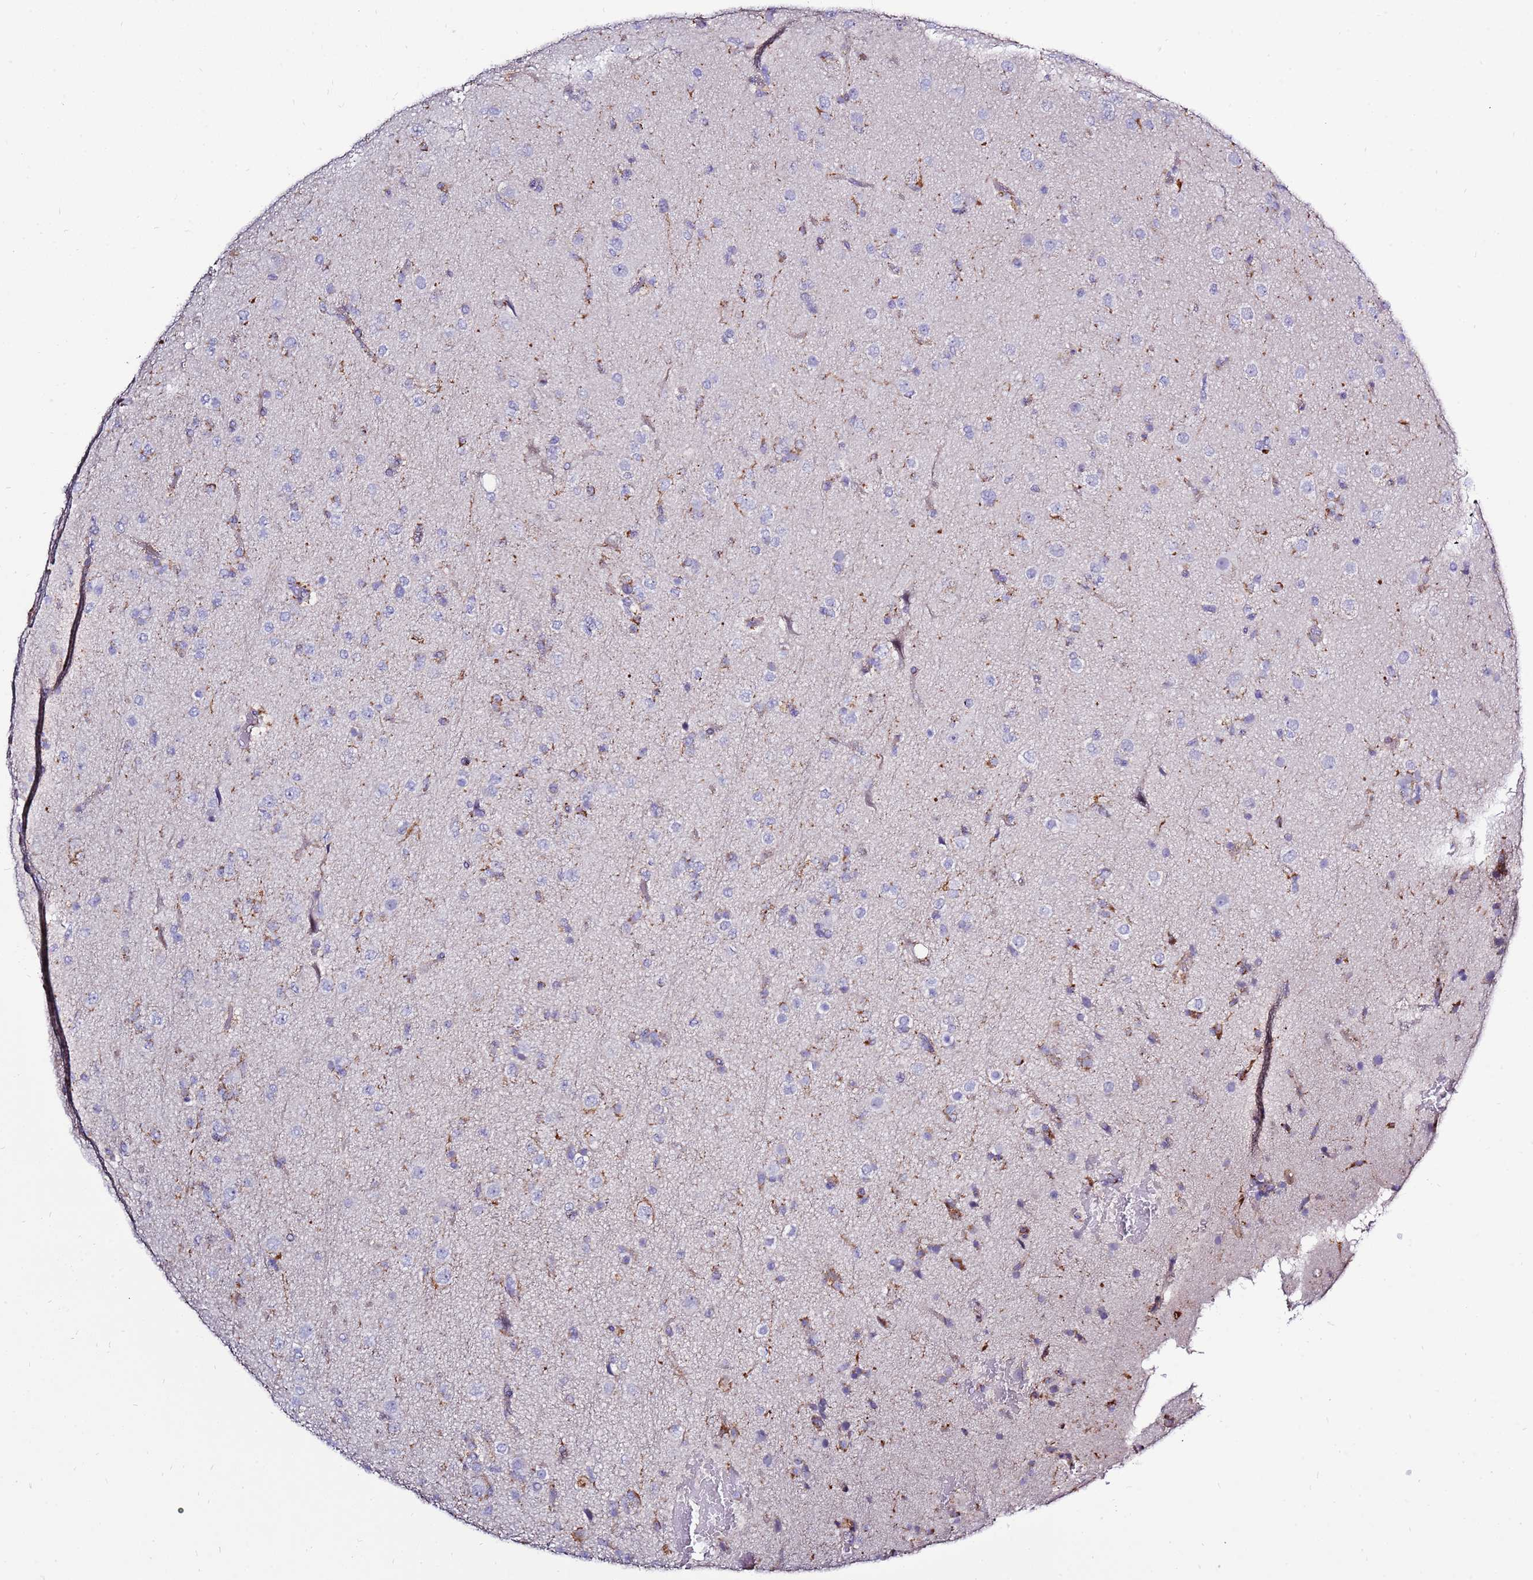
{"staining": {"intensity": "negative", "quantity": "none", "location": "none"}, "tissue": "glioma", "cell_type": "Tumor cells", "image_type": "cancer", "snomed": [{"axis": "morphology", "description": "Glioma, malignant, Low grade"}, {"axis": "topography", "description": "Brain"}], "caption": "Tumor cells show no significant positivity in malignant glioma (low-grade).", "gene": "IGF1R", "patient": {"sex": "male", "age": 65}}